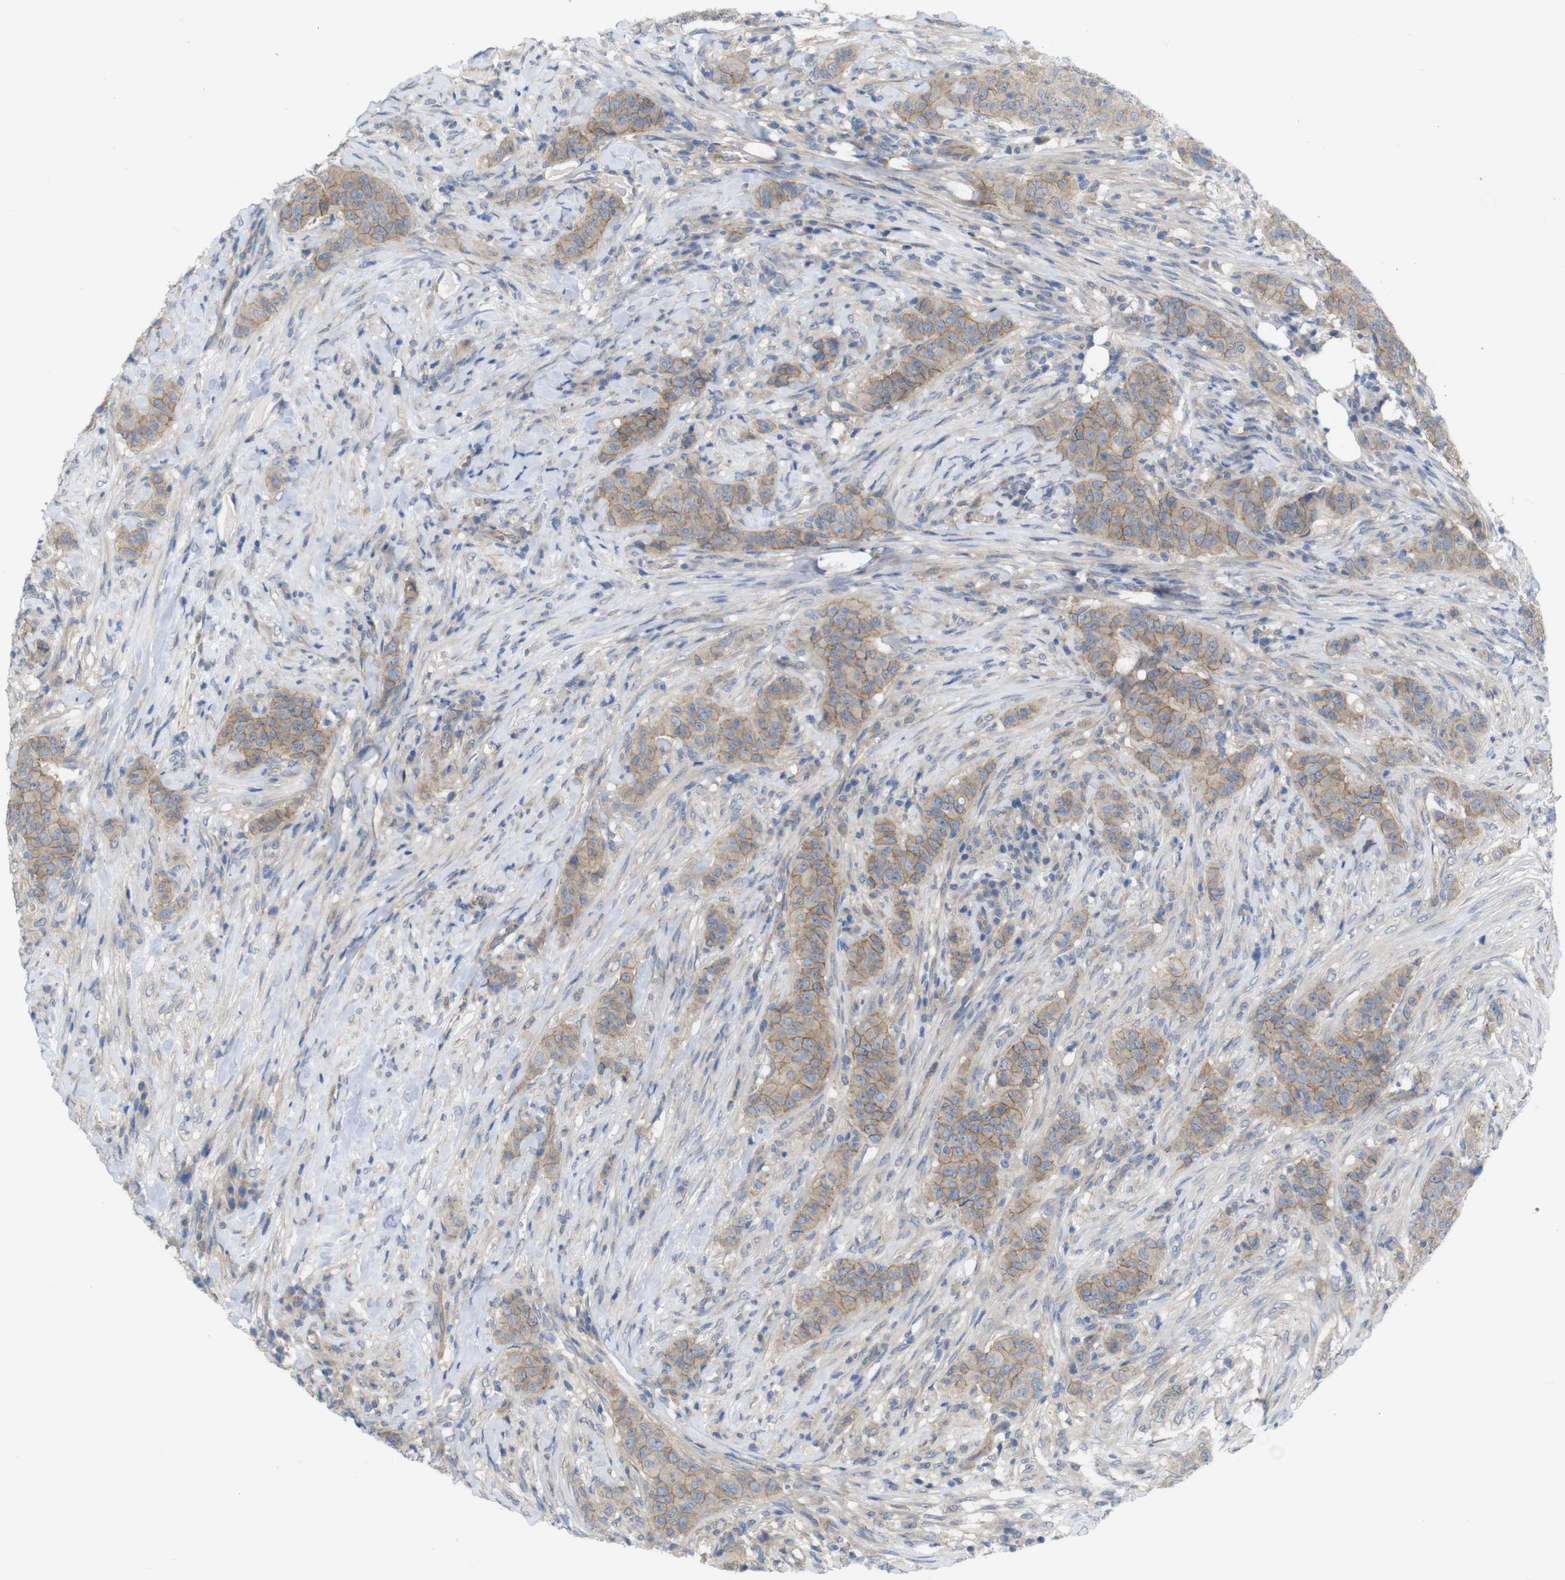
{"staining": {"intensity": "weak", "quantity": ">75%", "location": "cytoplasmic/membranous"}, "tissue": "breast cancer", "cell_type": "Tumor cells", "image_type": "cancer", "snomed": [{"axis": "morphology", "description": "Normal tissue, NOS"}, {"axis": "morphology", "description": "Duct carcinoma"}, {"axis": "topography", "description": "Breast"}], "caption": "Immunohistochemistry (IHC) (DAB (3,3'-diaminobenzidine)) staining of breast cancer (invasive ductal carcinoma) demonstrates weak cytoplasmic/membranous protein expression in about >75% of tumor cells.", "gene": "KIDINS220", "patient": {"sex": "female", "age": 40}}